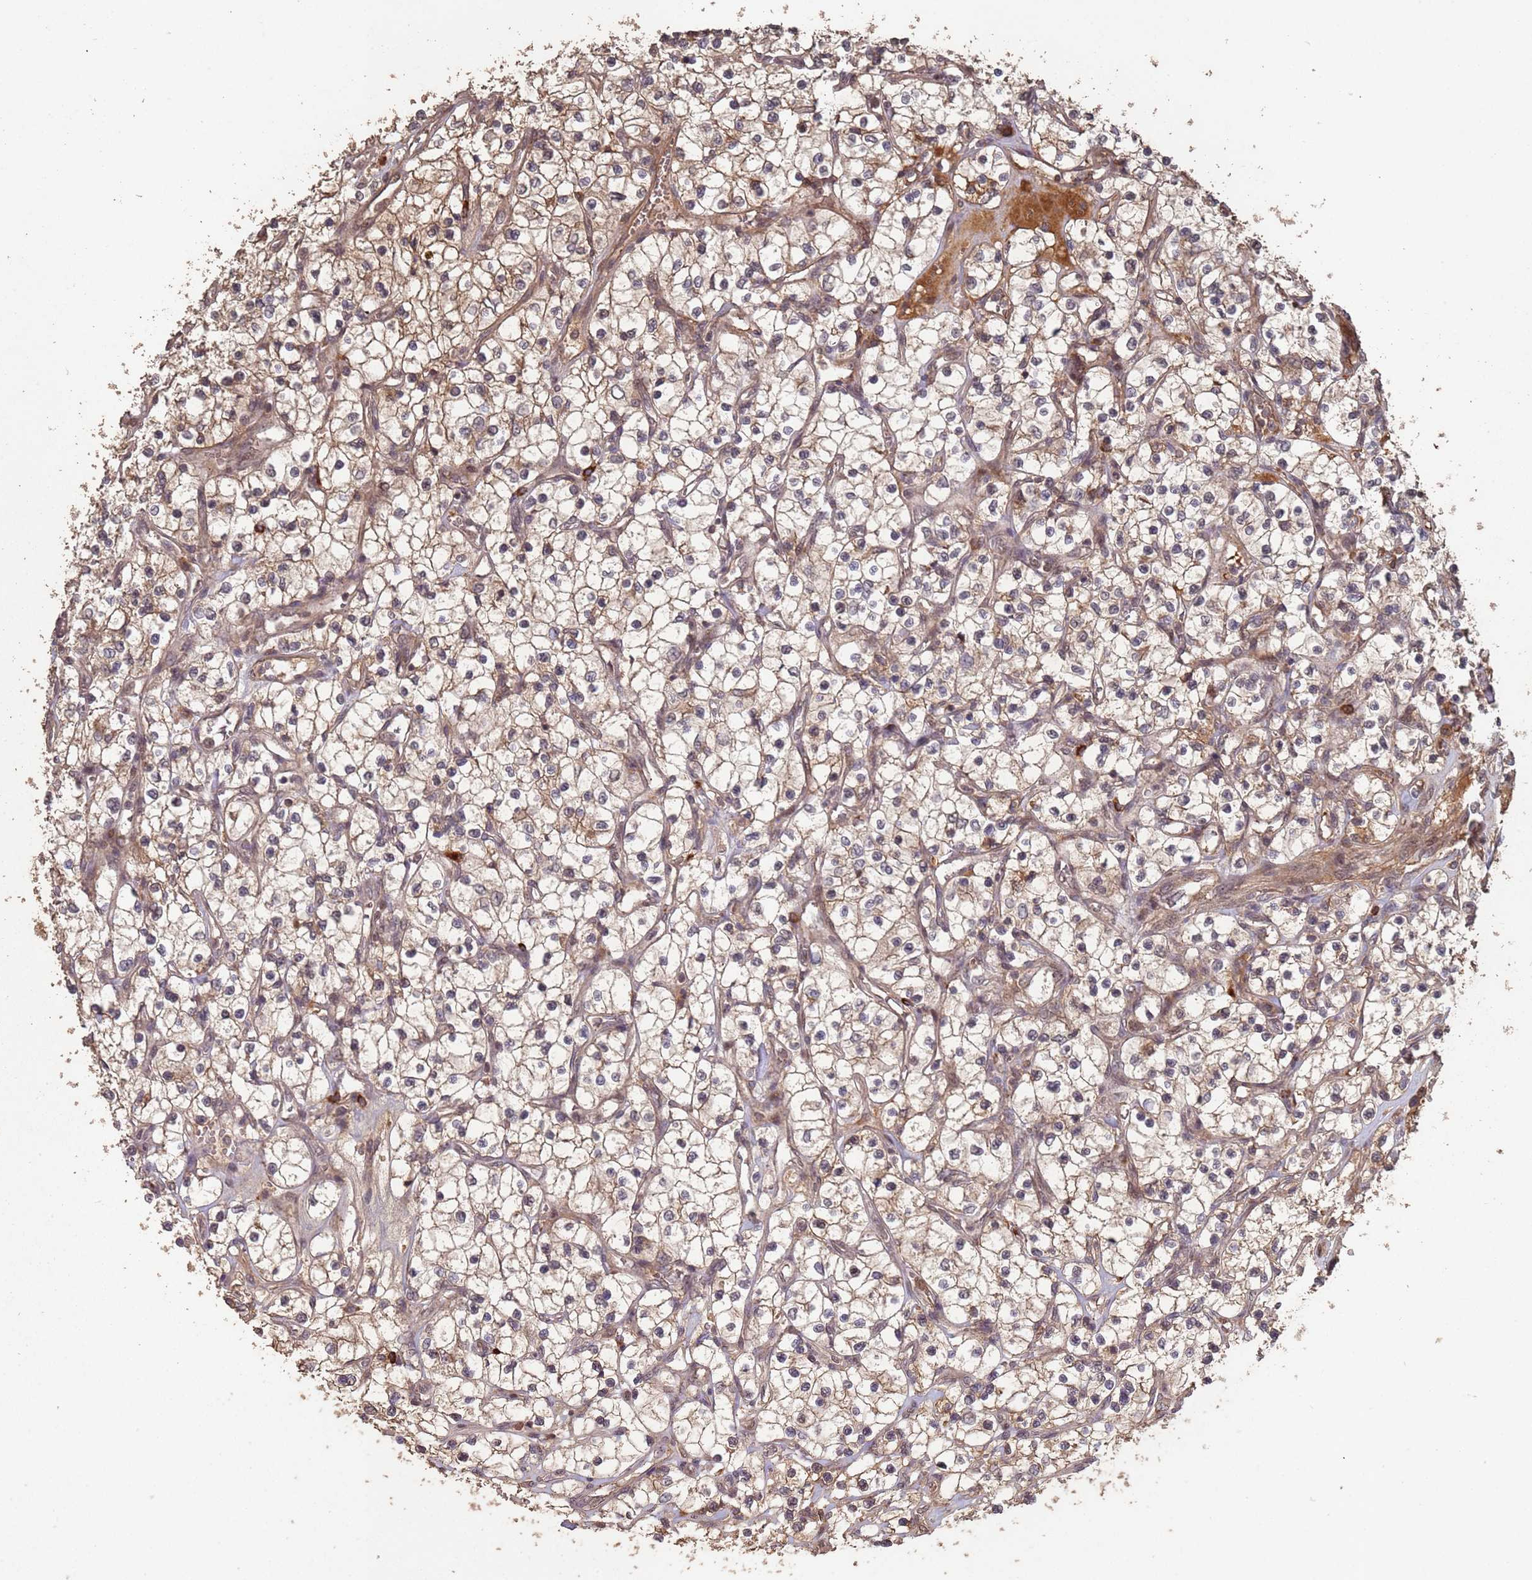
{"staining": {"intensity": "weak", "quantity": "25%-75%", "location": "cytoplasmic/membranous"}, "tissue": "renal cancer", "cell_type": "Tumor cells", "image_type": "cancer", "snomed": [{"axis": "morphology", "description": "Adenocarcinoma, NOS"}, {"axis": "topography", "description": "Kidney"}], "caption": "Tumor cells exhibit weak cytoplasmic/membranous expression in about 25%-75% of cells in renal cancer (adenocarcinoma). (DAB (3,3'-diaminobenzidine) = brown stain, brightfield microscopy at high magnification).", "gene": "FRAT1", "patient": {"sex": "female", "age": 69}}